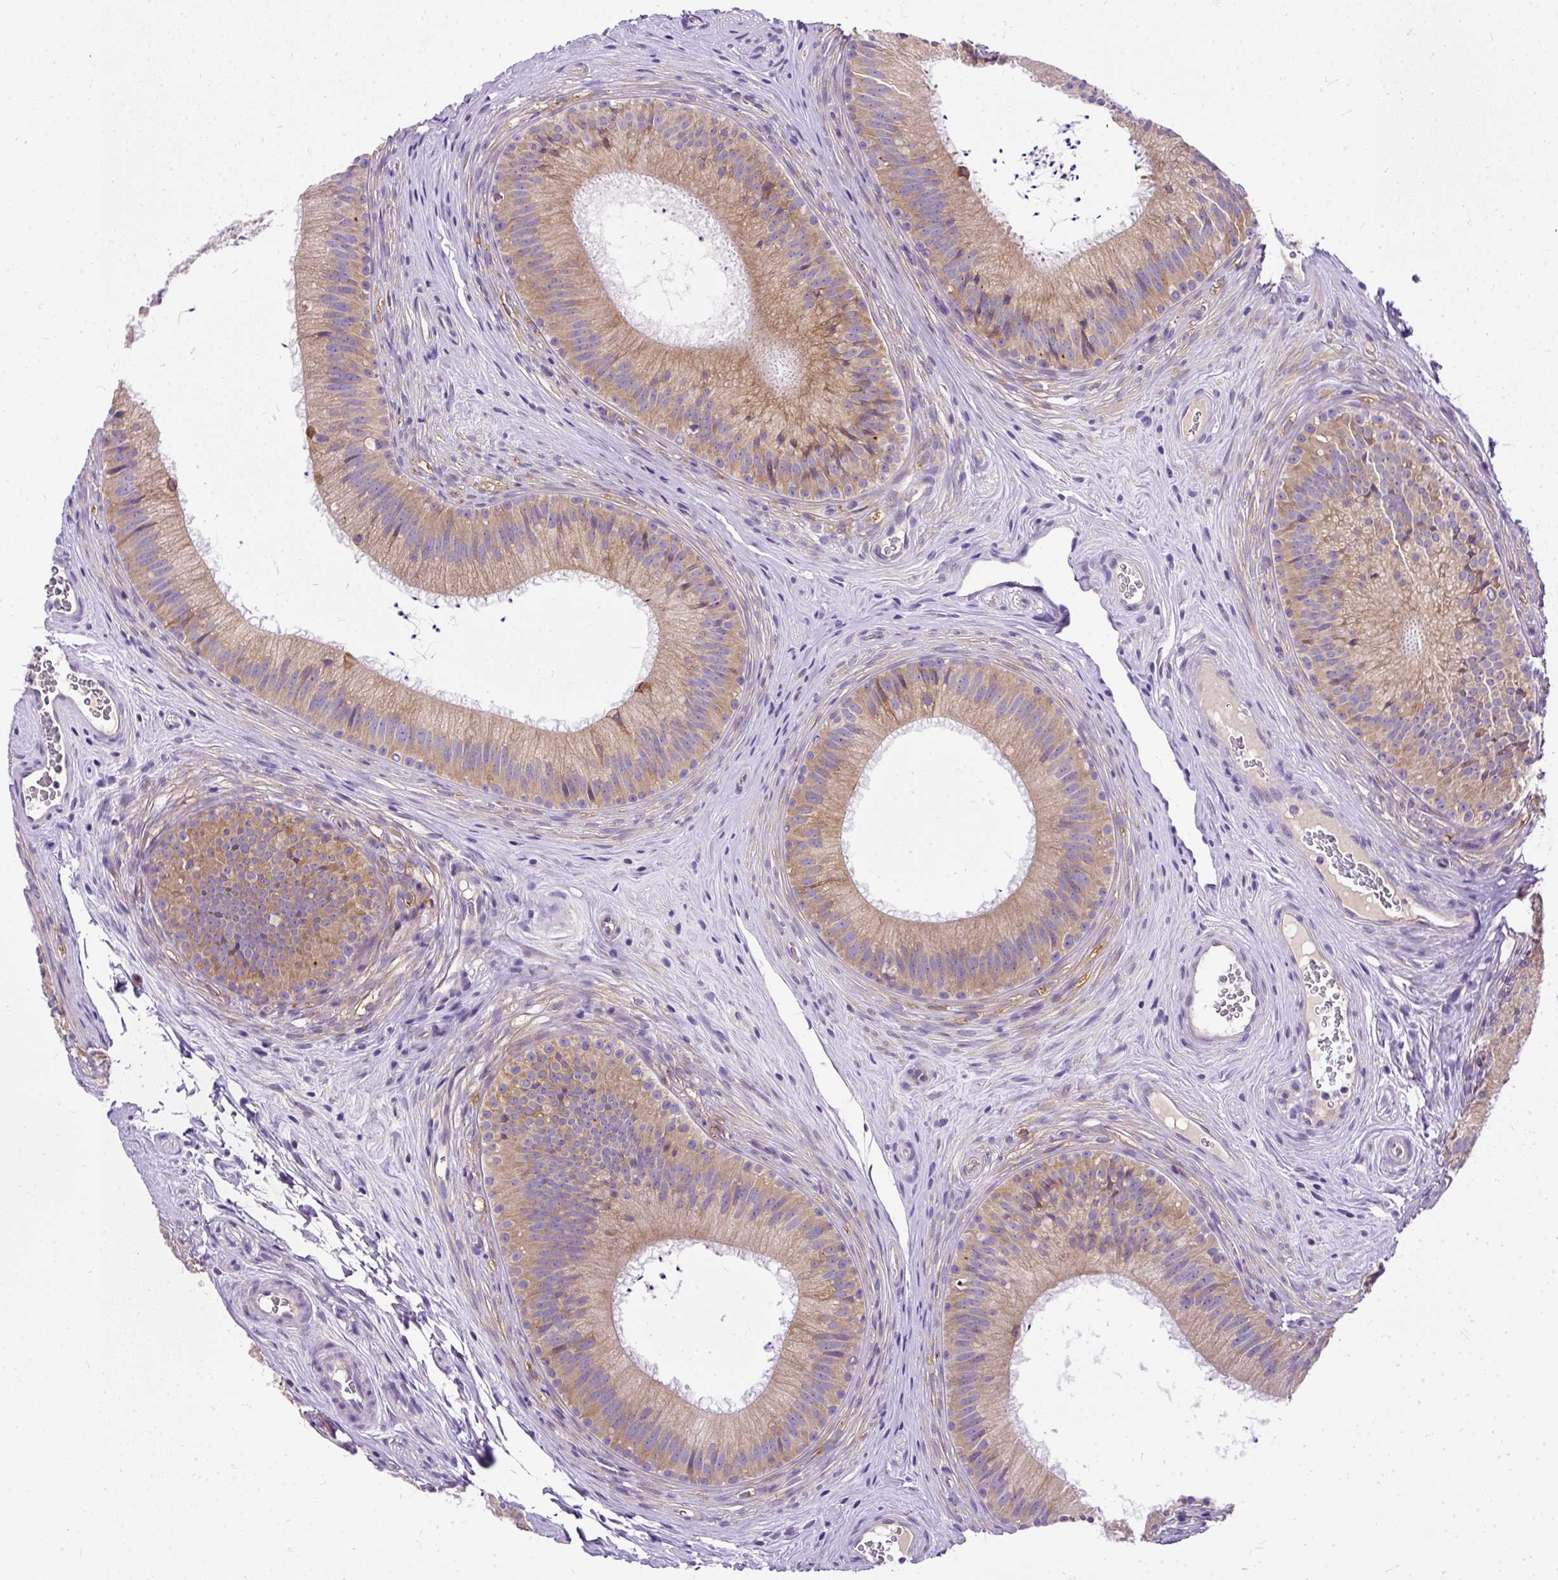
{"staining": {"intensity": "moderate", "quantity": ">75%", "location": "cytoplasmic/membranous"}, "tissue": "epididymis", "cell_type": "Glandular cells", "image_type": "normal", "snomed": [{"axis": "morphology", "description": "Normal tissue, NOS"}, {"axis": "topography", "description": "Epididymis"}], "caption": "Normal epididymis was stained to show a protein in brown. There is medium levels of moderate cytoplasmic/membranous expression in approximately >75% of glandular cells.", "gene": "AMFR", "patient": {"sex": "male", "age": 24}}